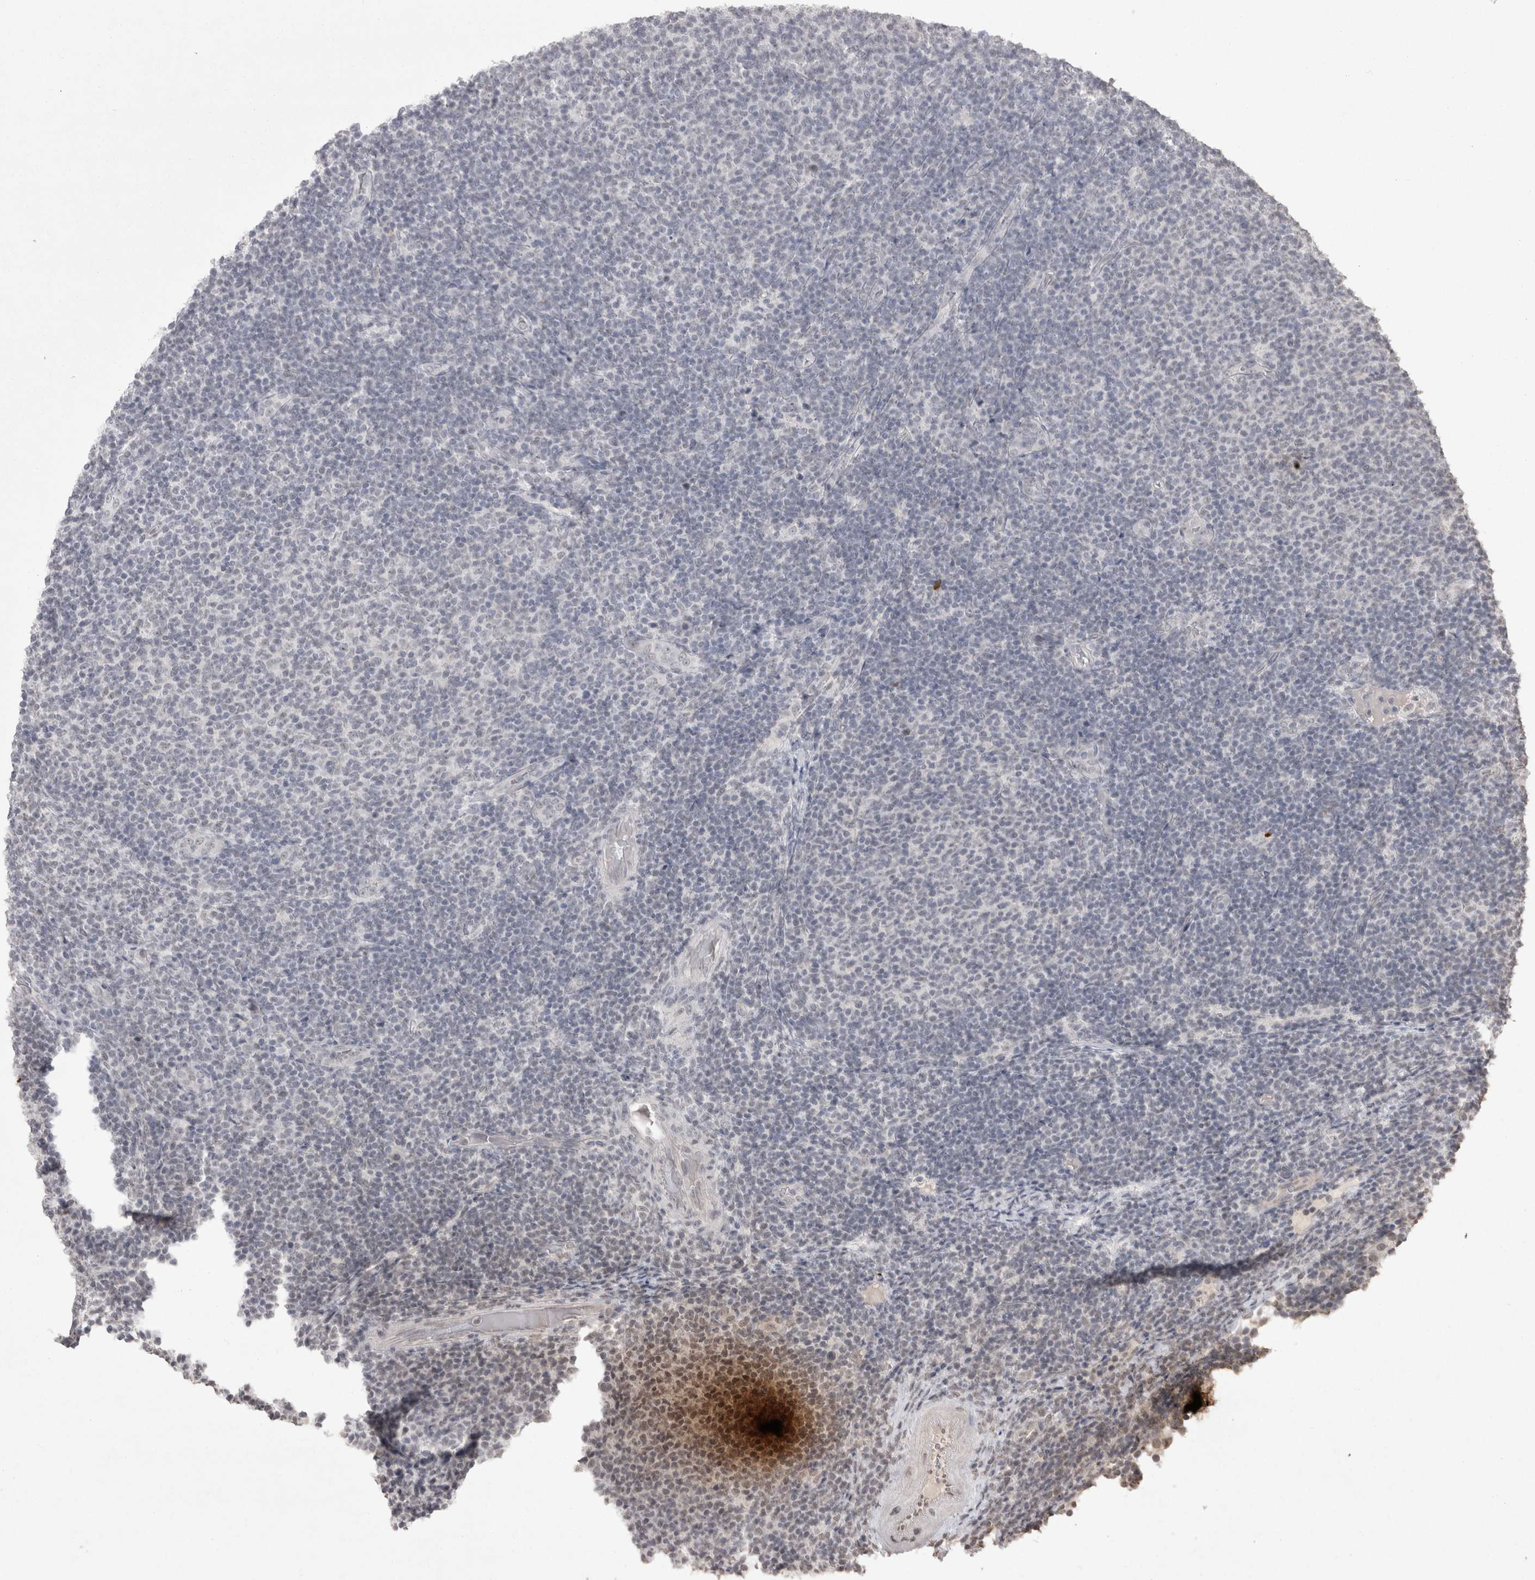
{"staining": {"intensity": "negative", "quantity": "none", "location": "none"}, "tissue": "lymphoma", "cell_type": "Tumor cells", "image_type": "cancer", "snomed": [{"axis": "morphology", "description": "Malignant lymphoma, non-Hodgkin's type, Low grade"}, {"axis": "topography", "description": "Lymph node"}], "caption": "IHC micrograph of human low-grade malignant lymphoma, non-Hodgkin's type stained for a protein (brown), which exhibits no staining in tumor cells. Nuclei are stained in blue.", "gene": "DDX4", "patient": {"sex": "male", "age": 66}}